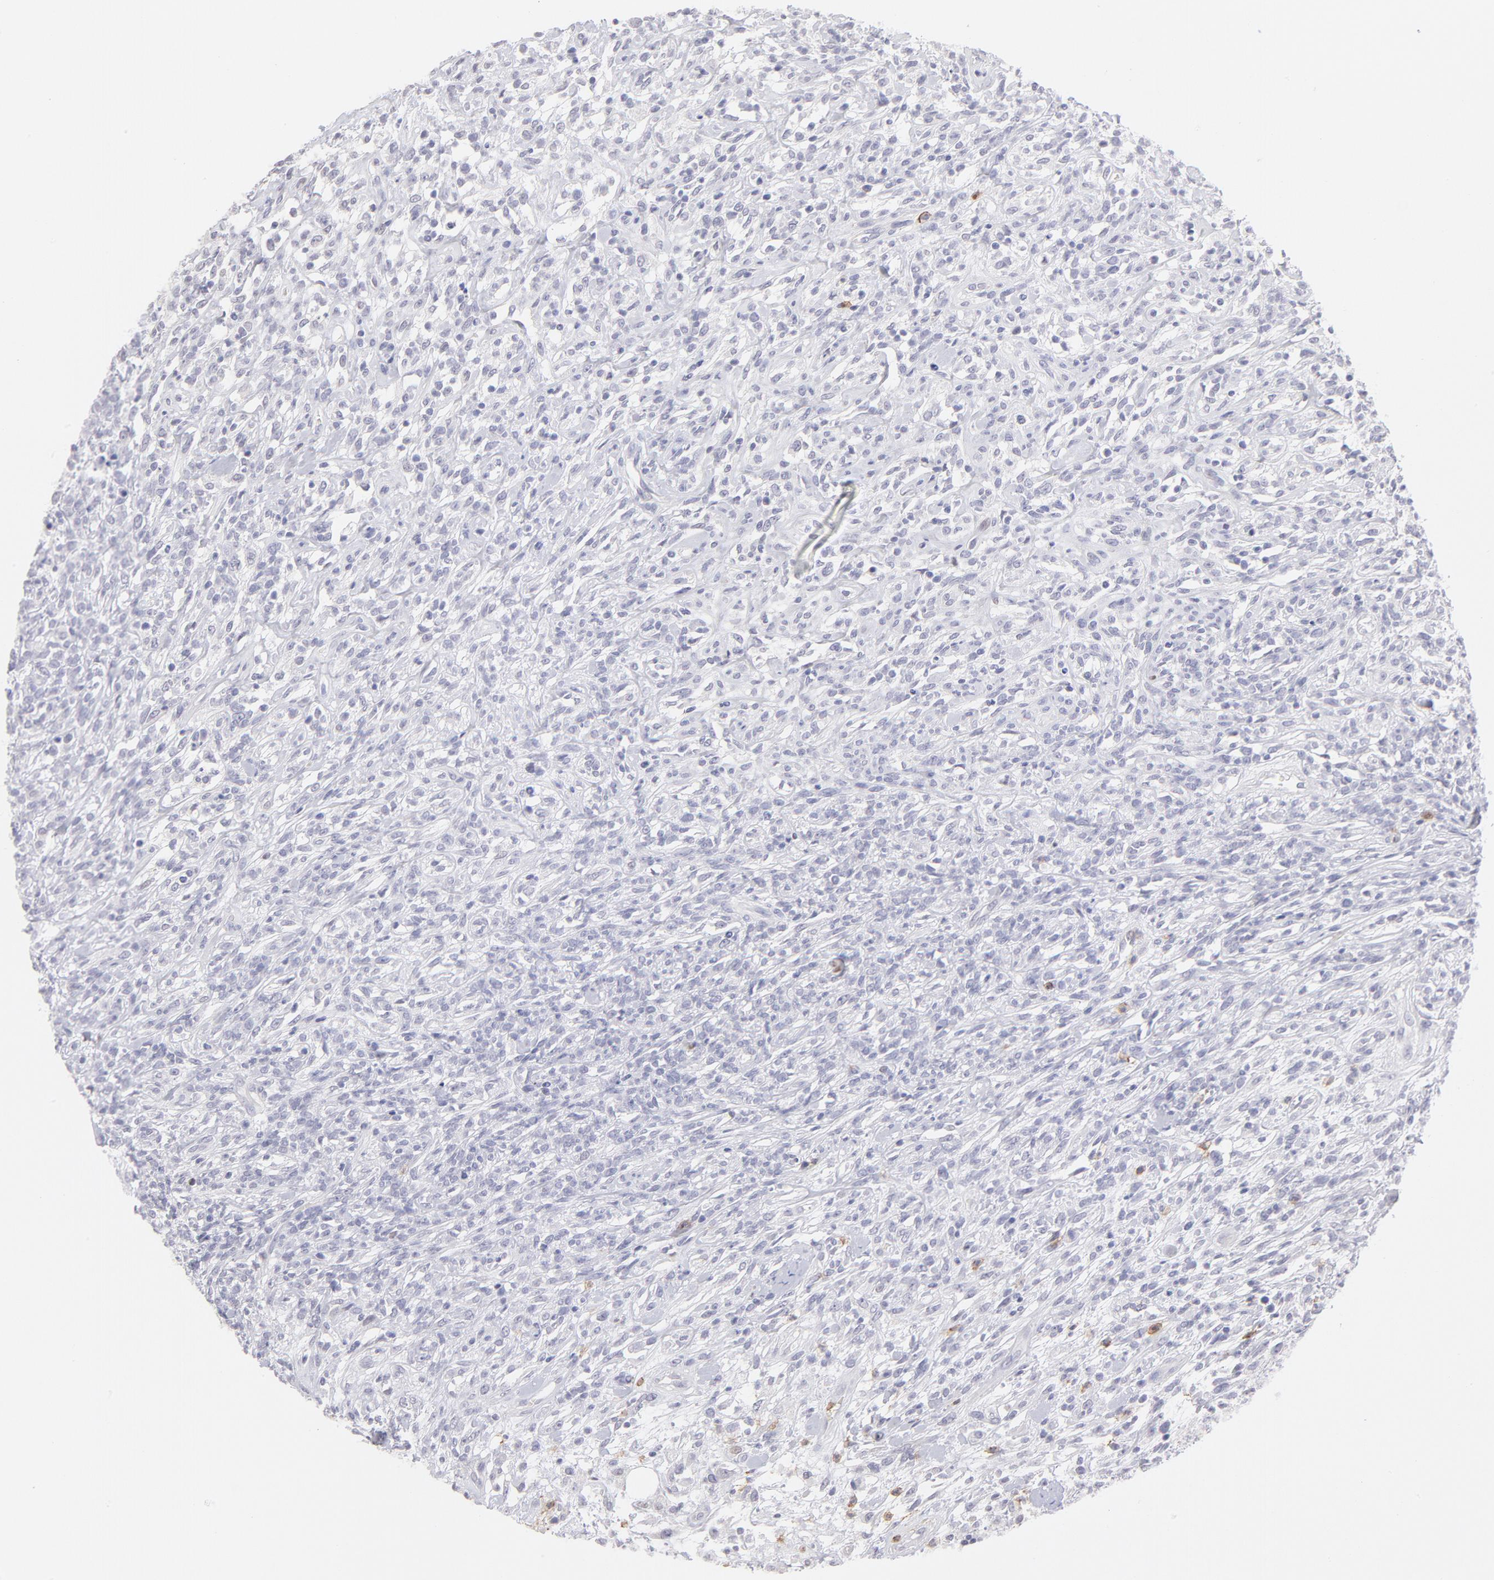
{"staining": {"intensity": "negative", "quantity": "none", "location": "none"}, "tissue": "lymphoma", "cell_type": "Tumor cells", "image_type": "cancer", "snomed": [{"axis": "morphology", "description": "Malignant lymphoma, non-Hodgkin's type, High grade"}, {"axis": "topography", "description": "Lymph node"}], "caption": "The immunohistochemistry (IHC) histopathology image has no significant positivity in tumor cells of malignant lymphoma, non-Hodgkin's type (high-grade) tissue.", "gene": "LTB4R", "patient": {"sex": "female", "age": 73}}